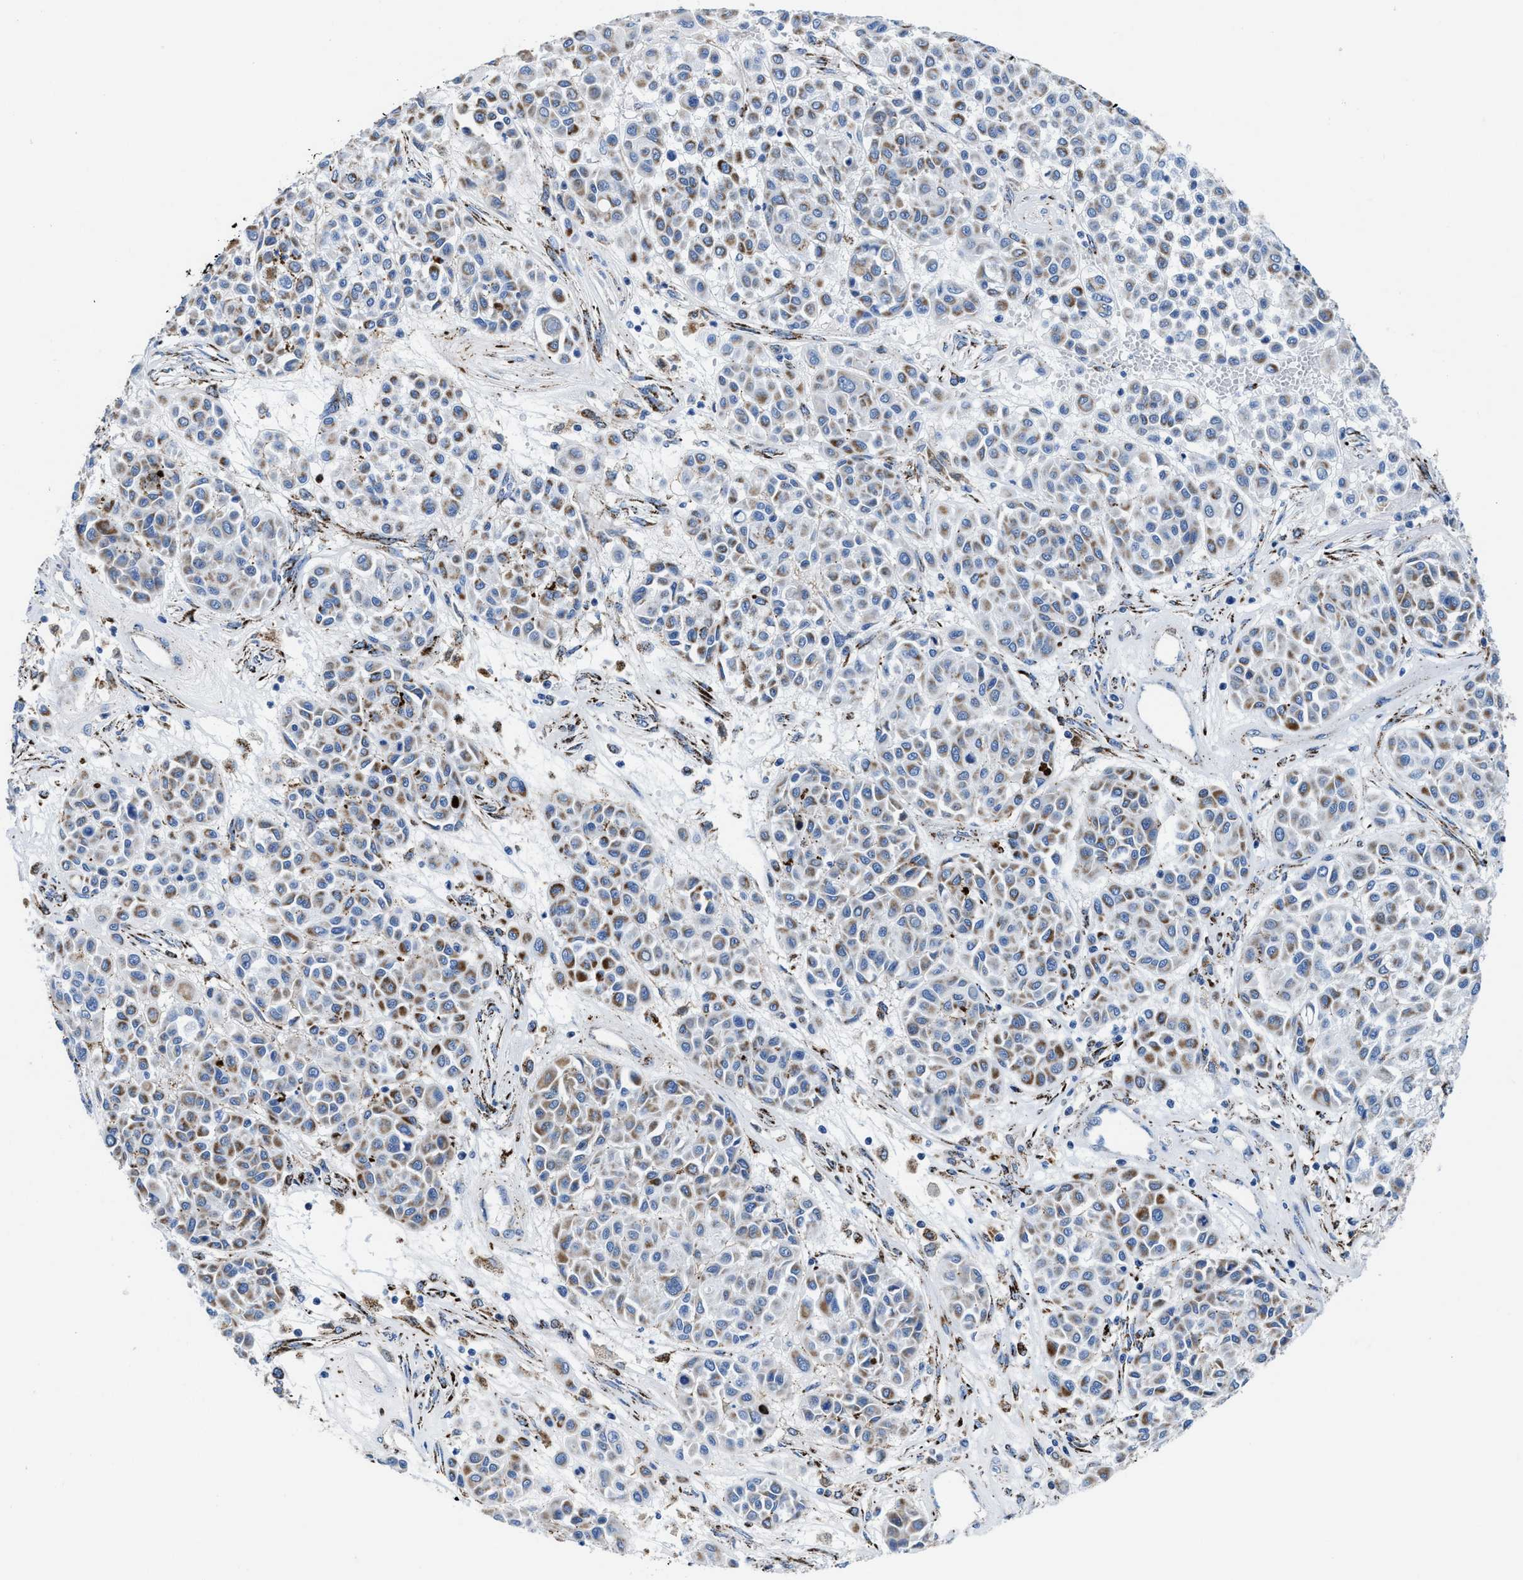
{"staining": {"intensity": "moderate", "quantity": "25%-75%", "location": "cytoplasmic/membranous"}, "tissue": "melanoma", "cell_type": "Tumor cells", "image_type": "cancer", "snomed": [{"axis": "morphology", "description": "Malignant melanoma, Metastatic site"}, {"axis": "topography", "description": "Soft tissue"}], "caption": "Melanoma stained with a brown dye reveals moderate cytoplasmic/membranous positive staining in about 25%-75% of tumor cells.", "gene": "ALDH1B1", "patient": {"sex": "male", "age": 41}}